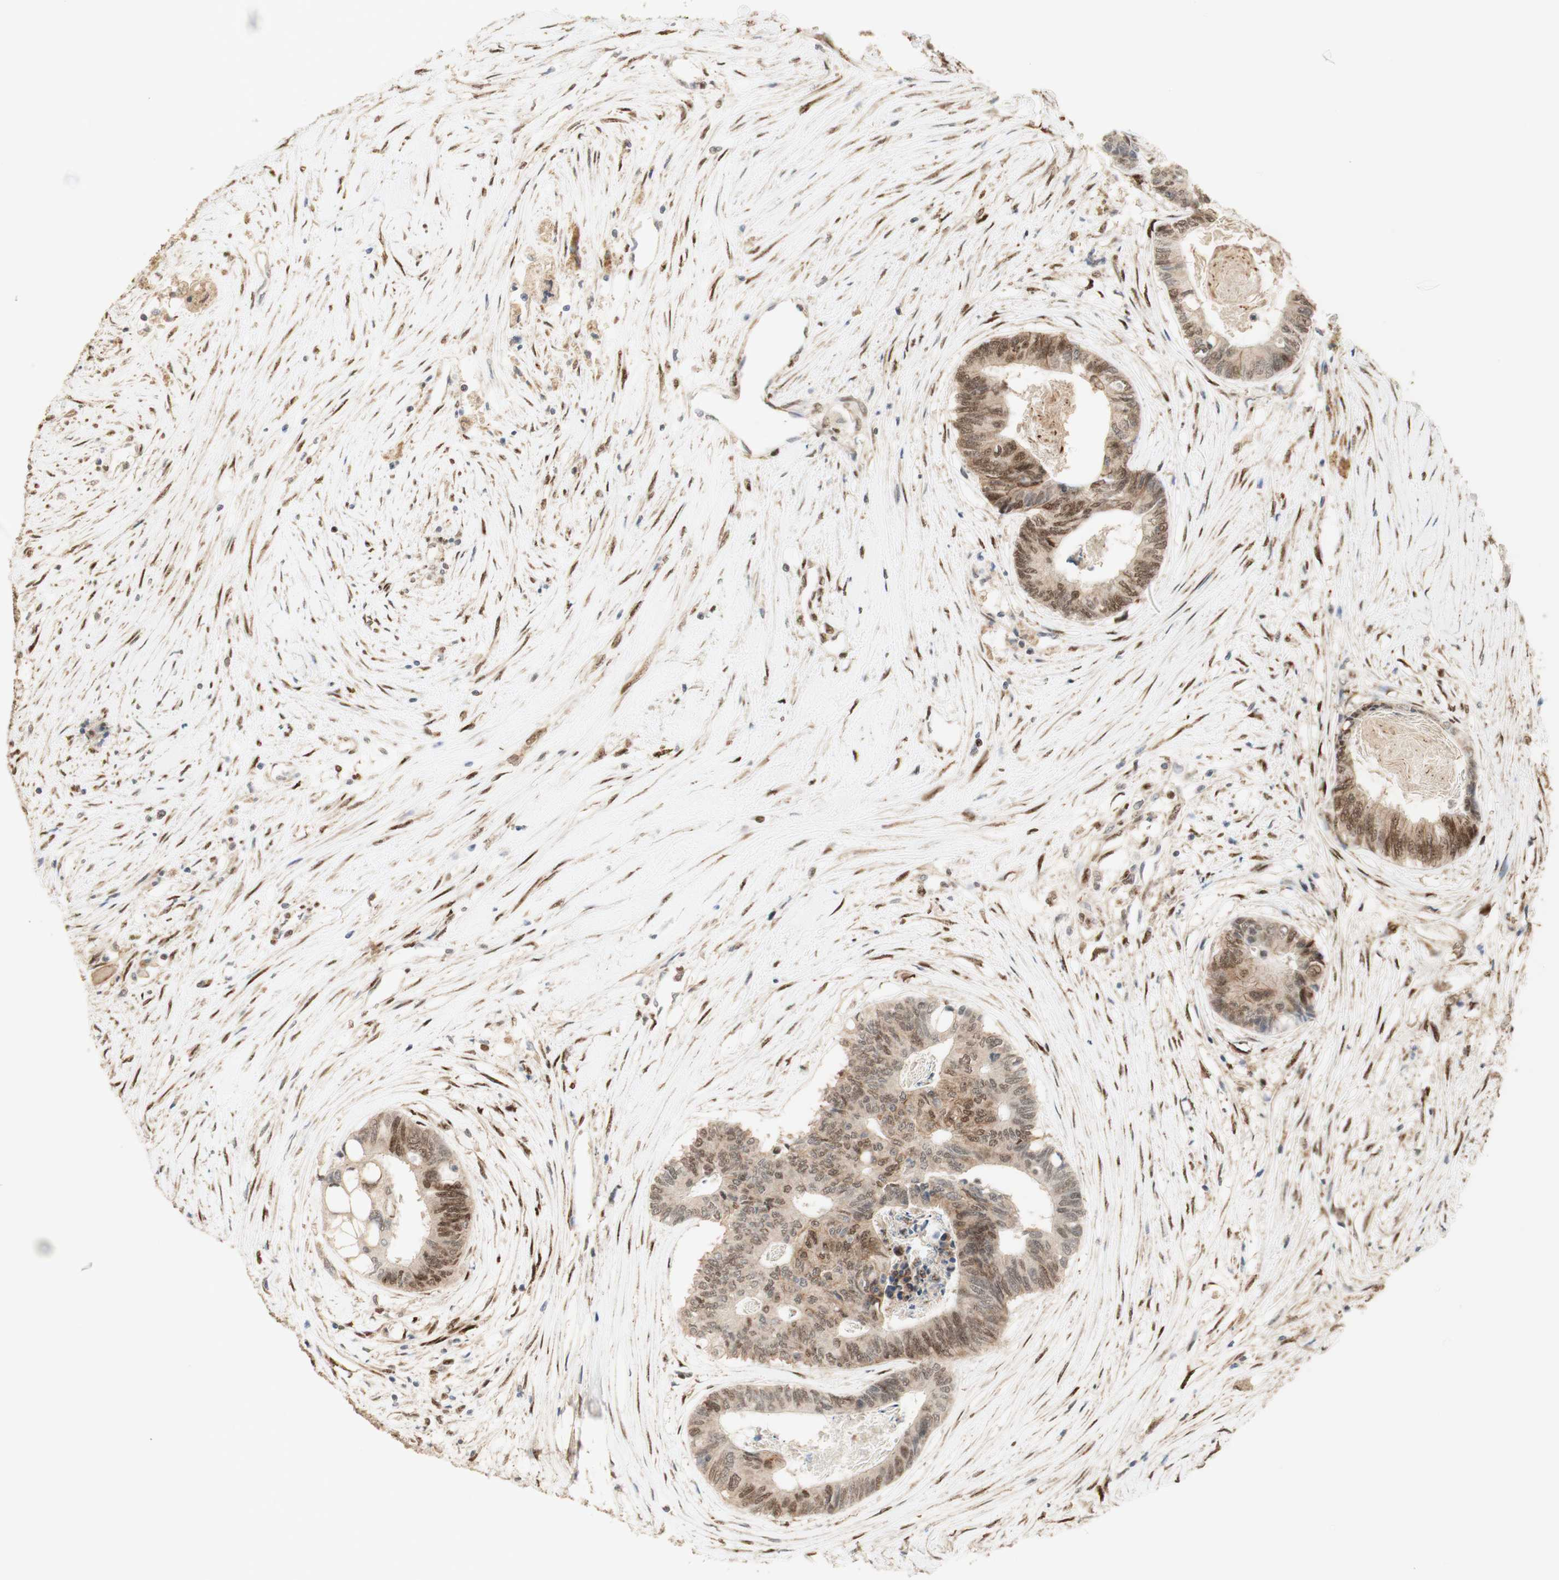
{"staining": {"intensity": "moderate", "quantity": ">75%", "location": "cytoplasmic/membranous,nuclear"}, "tissue": "colorectal cancer", "cell_type": "Tumor cells", "image_type": "cancer", "snomed": [{"axis": "morphology", "description": "Adenocarcinoma, NOS"}, {"axis": "topography", "description": "Rectum"}], "caption": "Immunohistochemical staining of human colorectal cancer (adenocarcinoma) shows medium levels of moderate cytoplasmic/membranous and nuclear protein expression in approximately >75% of tumor cells.", "gene": "FOXP1", "patient": {"sex": "male", "age": 63}}